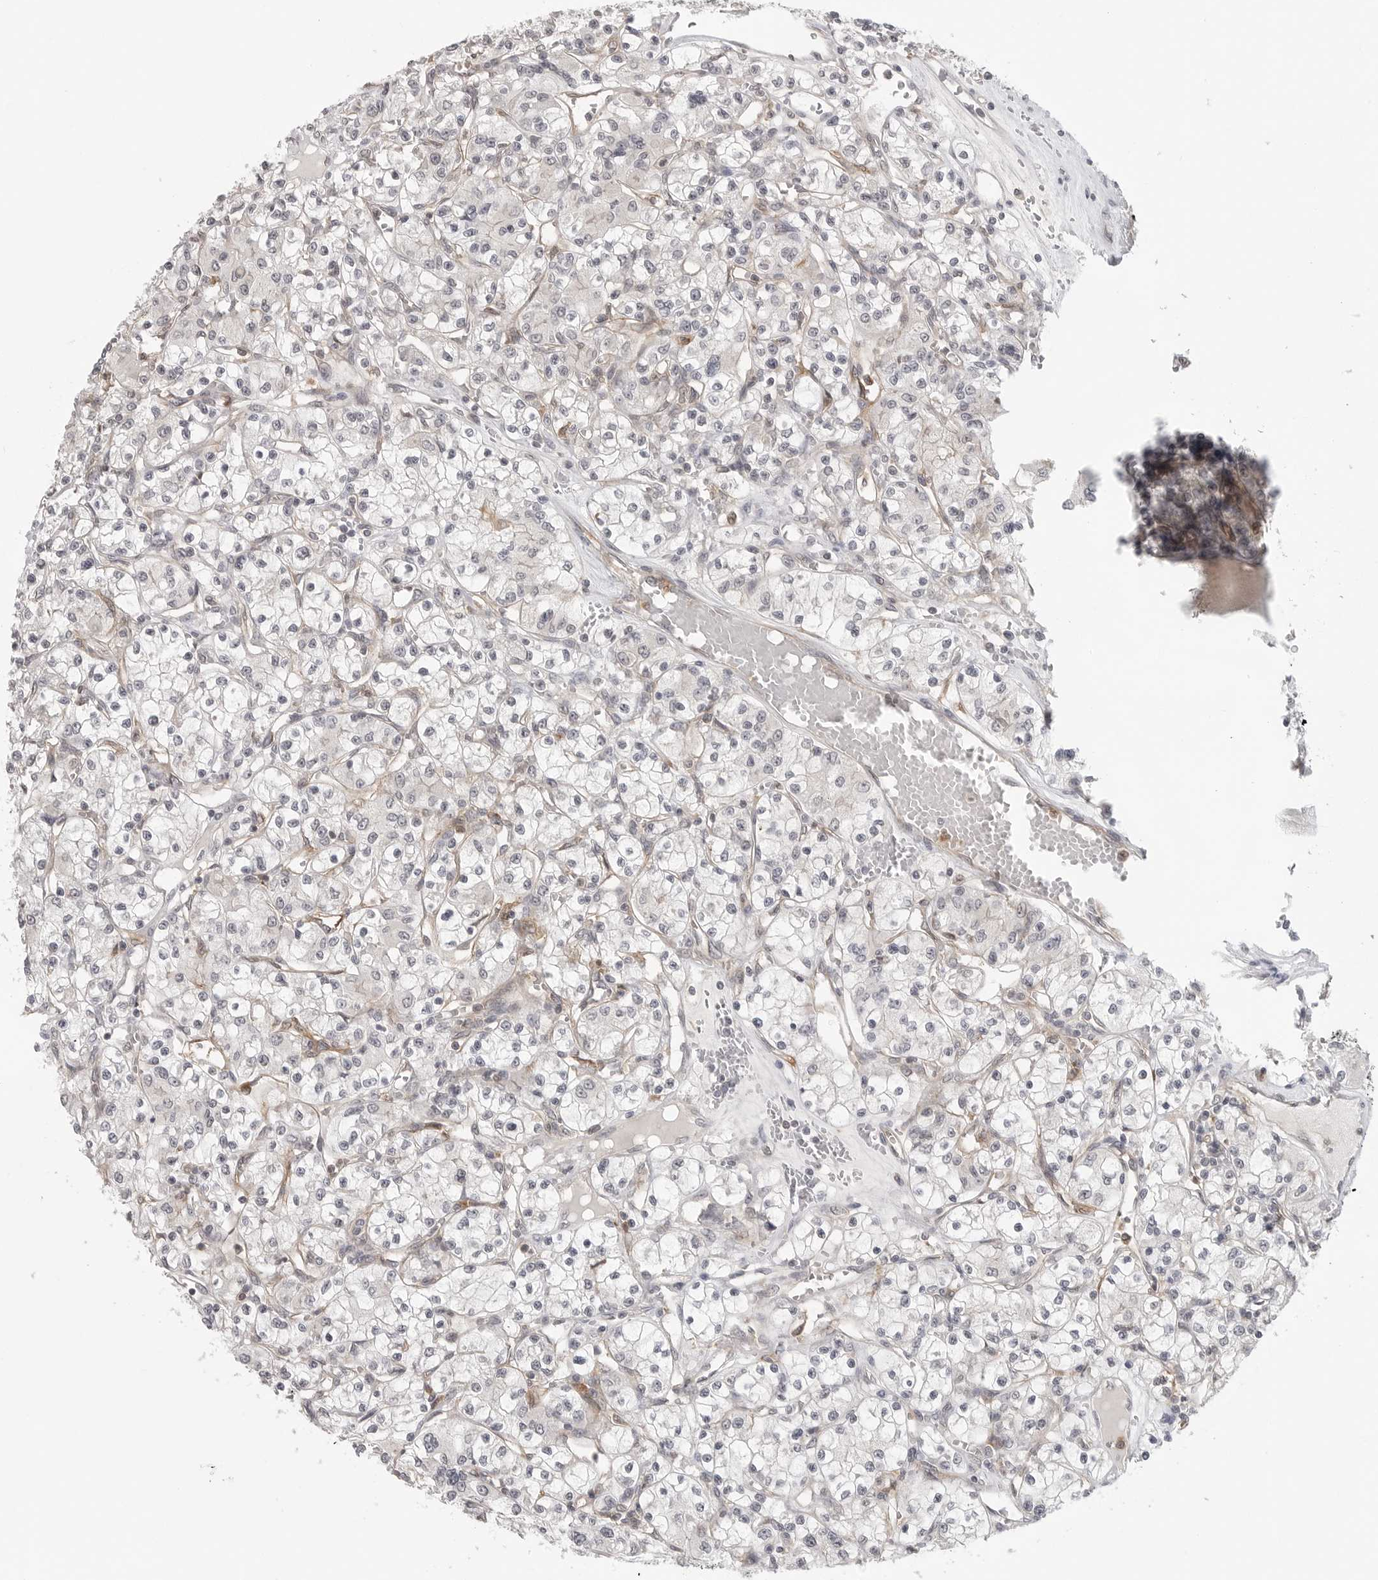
{"staining": {"intensity": "negative", "quantity": "none", "location": "none"}, "tissue": "renal cancer", "cell_type": "Tumor cells", "image_type": "cancer", "snomed": [{"axis": "morphology", "description": "Adenocarcinoma, NOS"}, {"axis": "topography", "description": "Kidney"}], "caption": "An immunohistochemistry (IHC) micrograph of adenocarcinoma (renal) is shown. There is no staining in tumor cells of adenocarcinoma (renal).", "gene": "IFNGR1", "patient": {"sex": "female", "age": 59}}